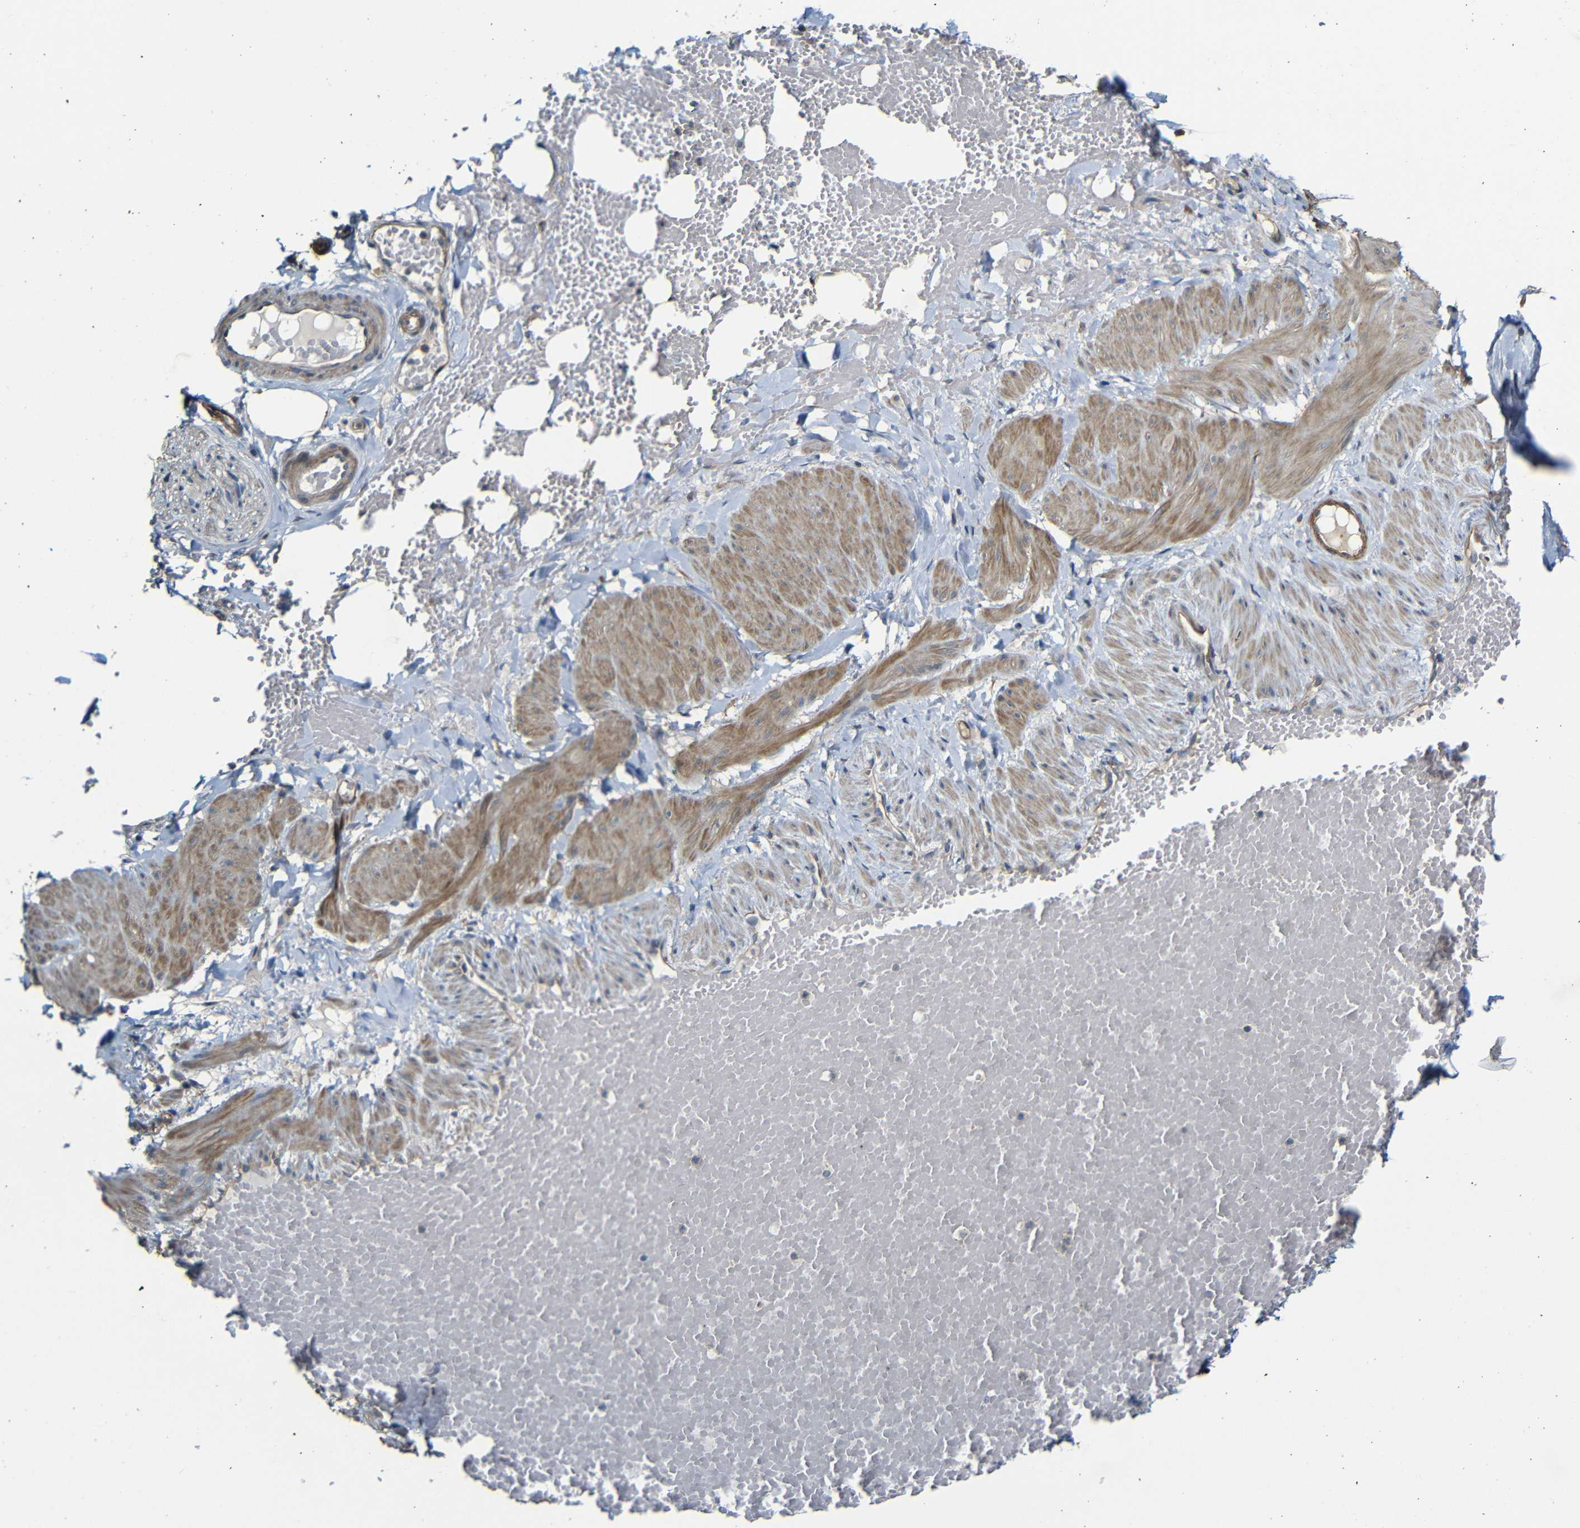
{"staining": {"intensity": "moderate", "quantity": ">75%", "location": "cytoplasmic/membranous"}, "tissue": "adipose tissue", "cell_type": "Adipocytes", "image_type": "normal", "snomed": [{"axis": "morphology", "description": "Normal tissue, NOS"}, {"axis": "topography", "description": "Soft tissue"}, {"axis": "topography", "description": "Vascular tissue"}], "caption": "Adipose tissue stained with IHC reveals moderate cytoplasmic/membranous staining in about >75% of adipocytes.", "gene": "RELL1", "patient": {"sex": "female", "age": 35}}